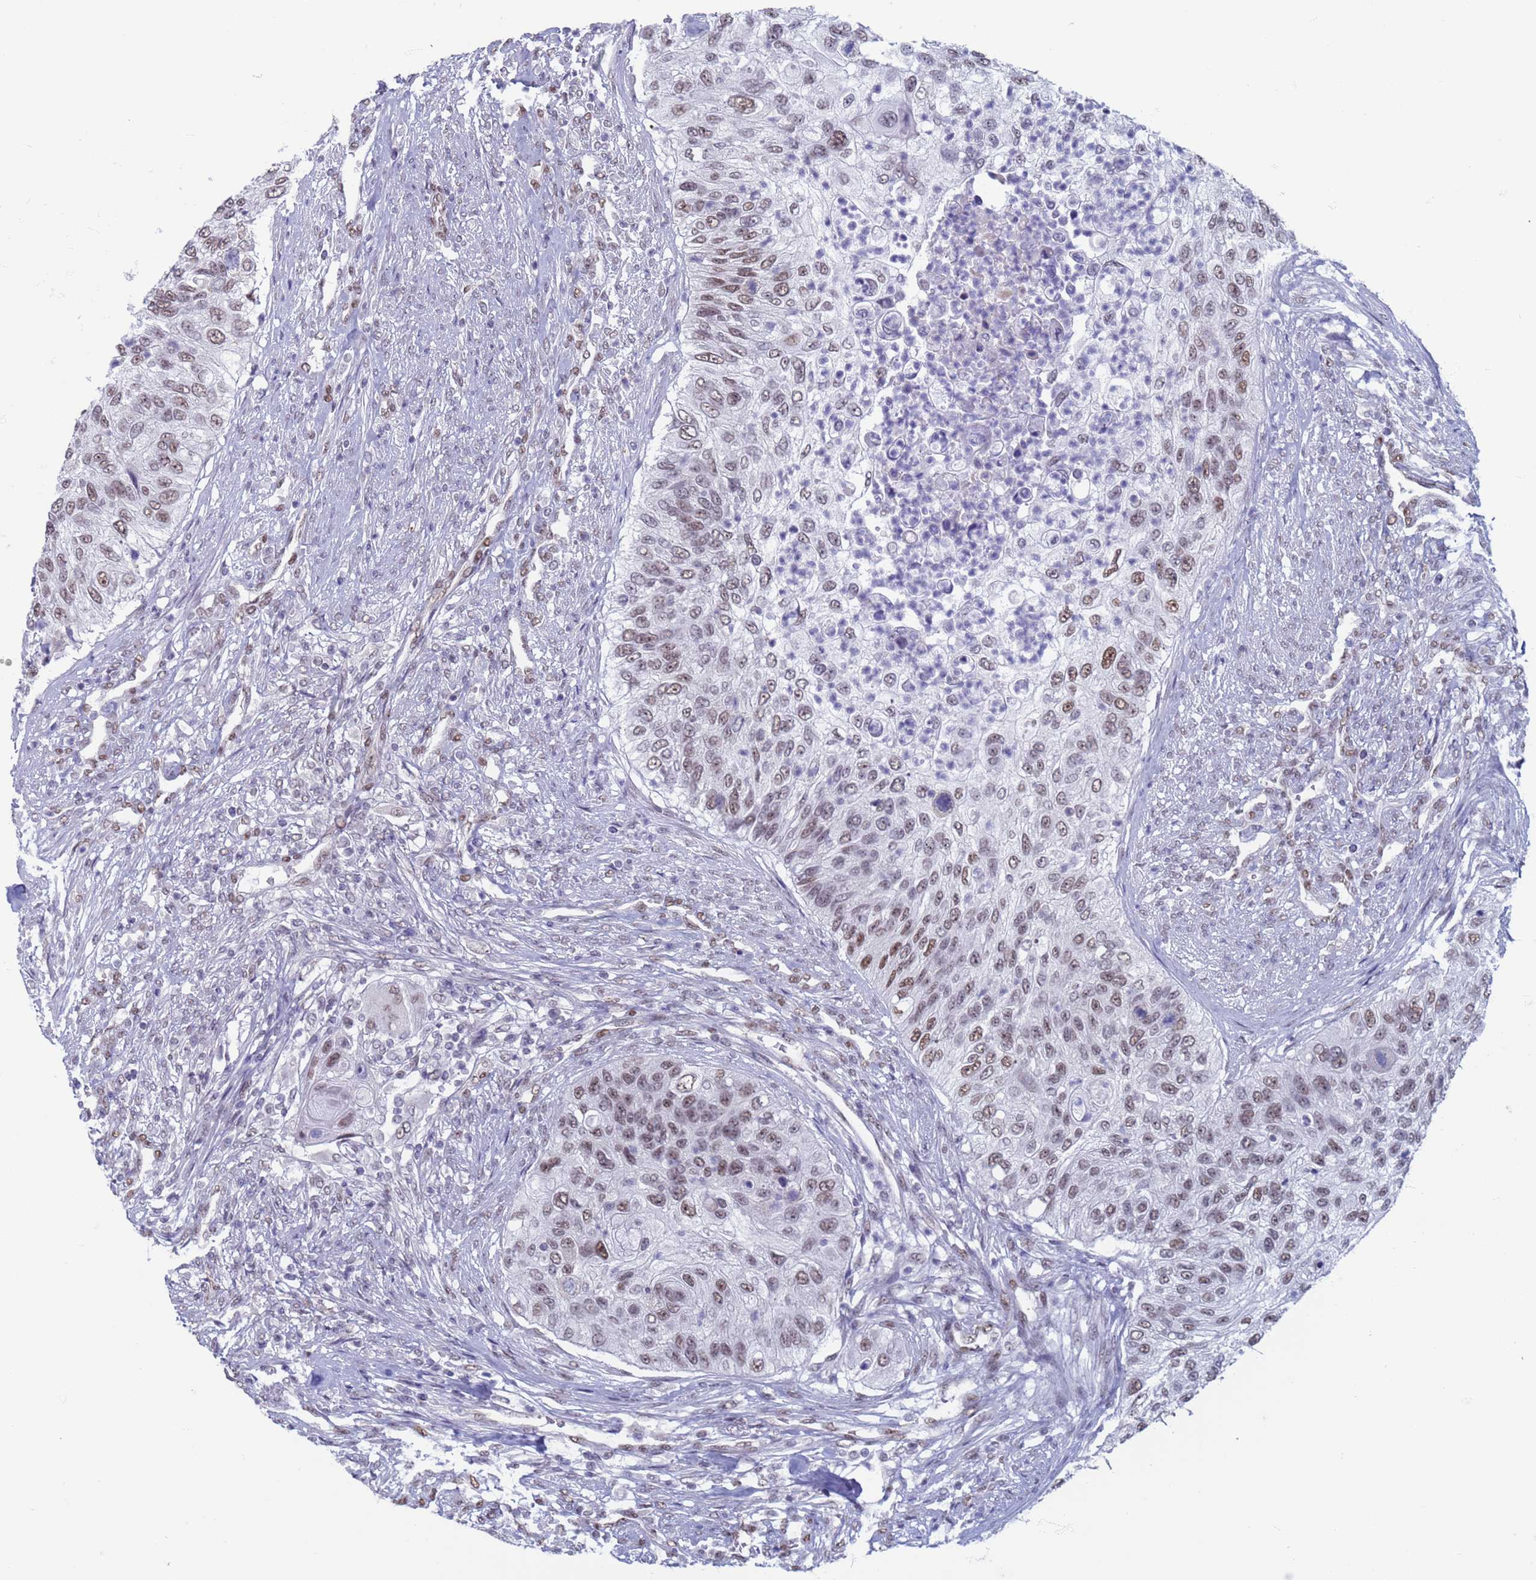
{"staining": {"intensity": "moderate", "quantity": "25%-75%", "location": "nuclear"}, "tissue": "urothelial cancer", "cell_type": "Tumor cells", "image_type": "cancer", "snomed": [{"axis": "morphology", "description": "Urothelial carcinoma, High grade"}, {"axis": "topography", "description": "Urinary bladder"}], "caption": "IHC photomicrograph of neoplastic tissue: high-grade urothelial carcinoma stained using immunohistochemistry (IHC) exhibits medium levels of moderate protein expression localized specifically in the nuclear of tumor cells, appearing as a nuclear brown color.", "gene": "SAE1", "patient": {"sex": "female", "age": 60}}